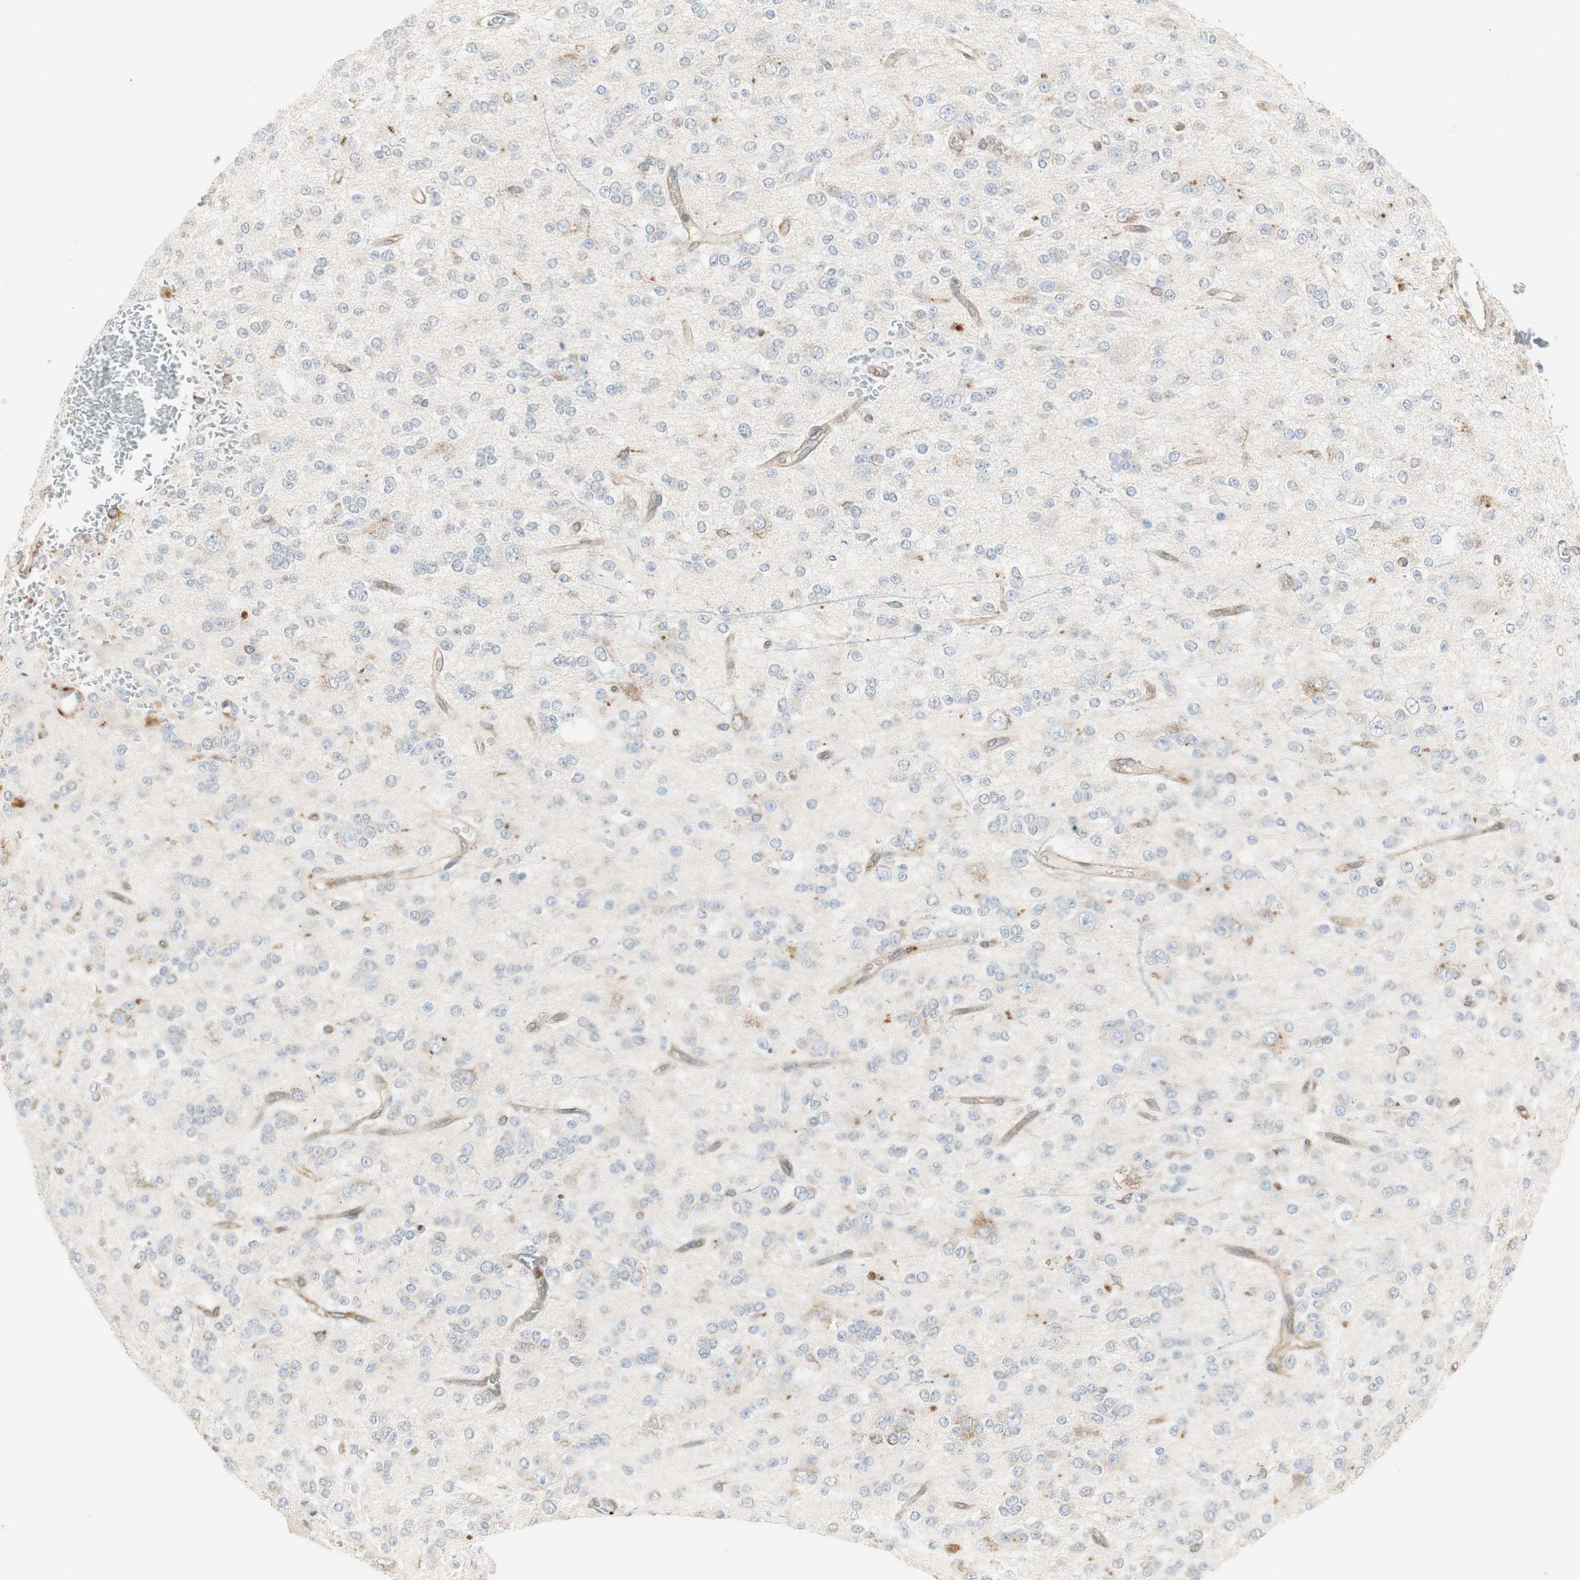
{"staining": {"intensity": "moderate", "quantity": "<25%", "location": "cytoplasmic/membranous"}, "tissue": "glioma", "cell_type": "Tumor cells", "image_type": "cancer", "snomed": [{"axis": "morphology", "description": "Glioma, malignant, Low grade"}, {"axis": "topography", "description": "Brain"}], "caption": "About <25% of tumor cells in human glioma exhibit moderate cytoplasmic/membranous protein positivity as visualized by brown immunohistochemical staining.", "gene": "H6PD", "patient": {"sex": "male", "age": 38}}